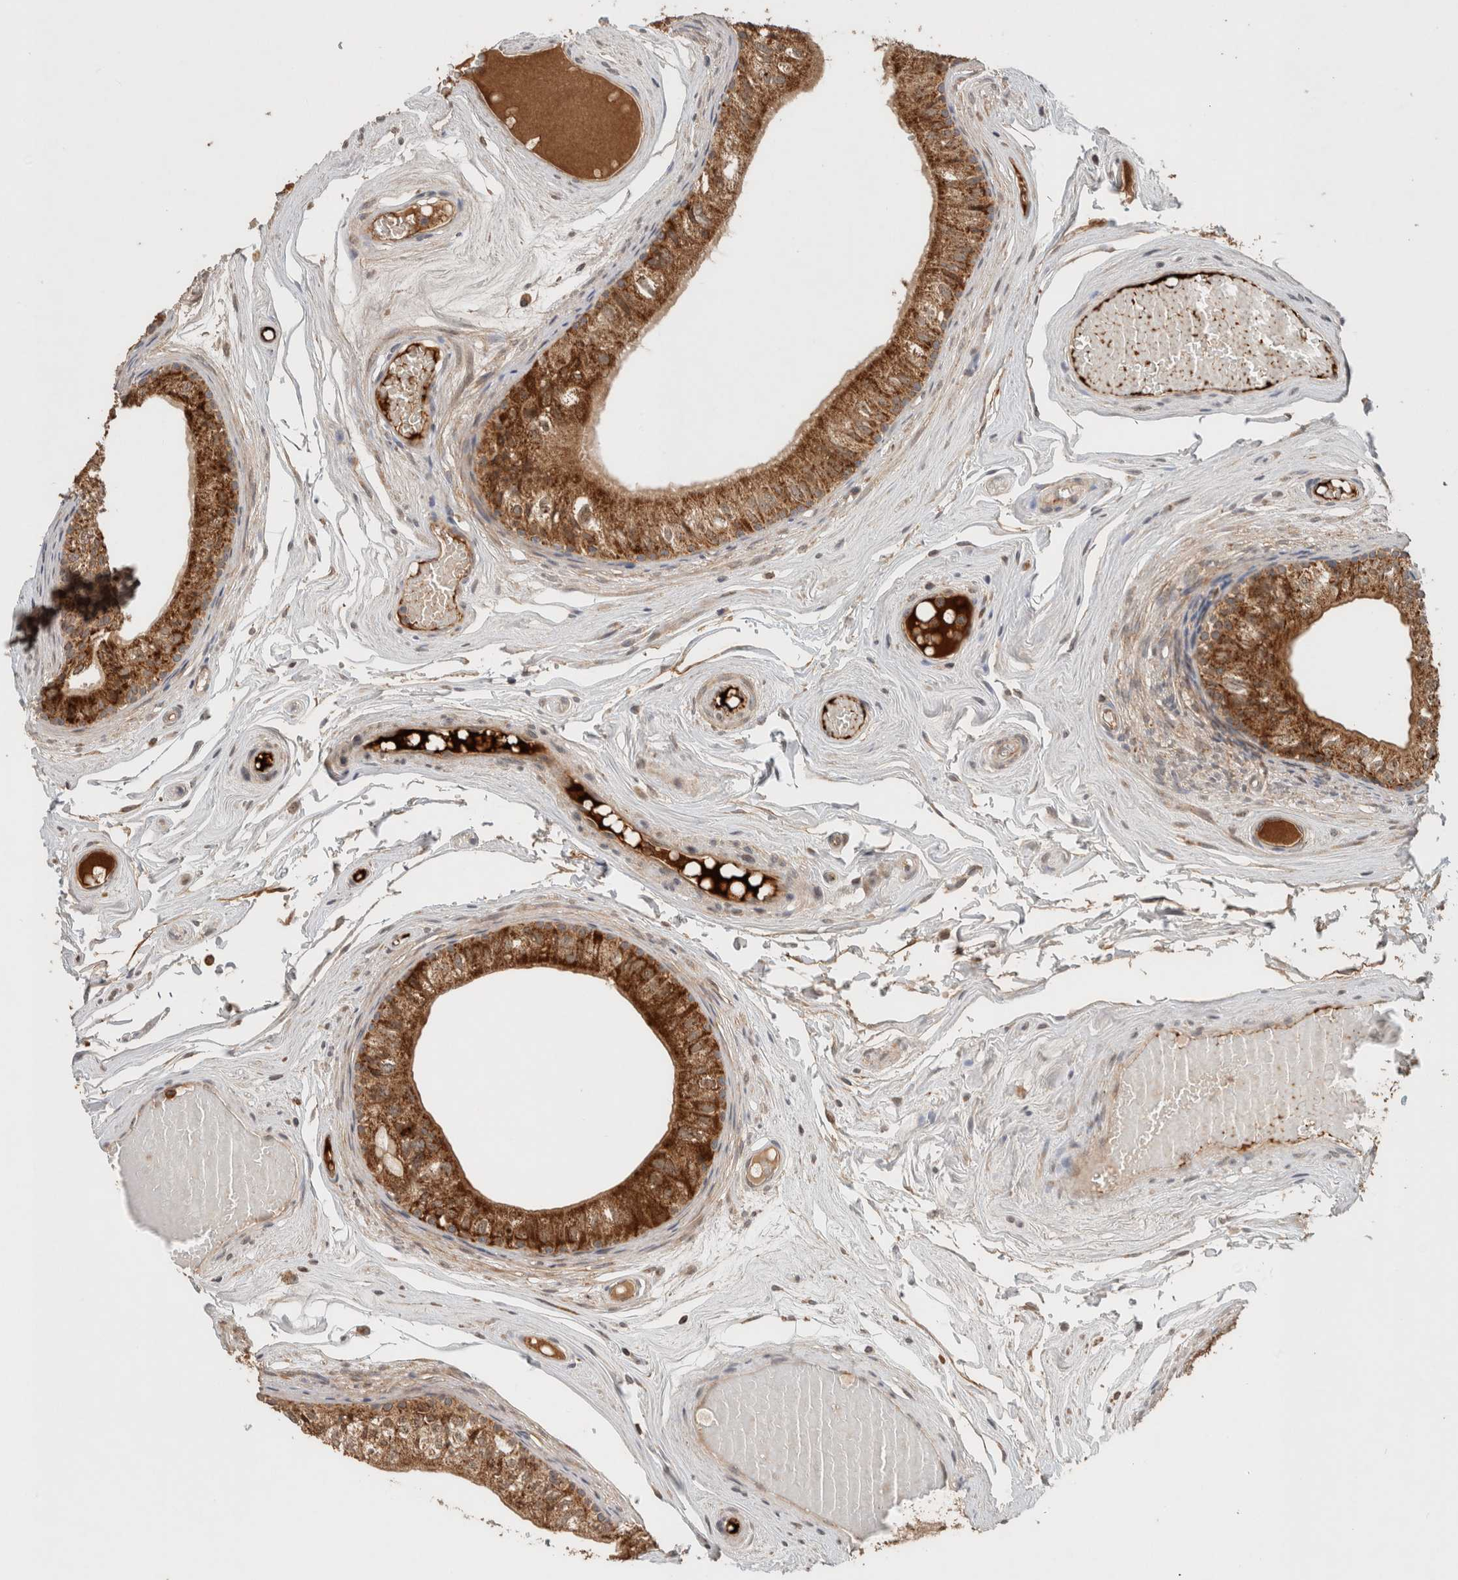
{"staining": {"intensity": "strong", "quantity": ">75%", "location": "cytoplasmic/membranous"}, "tissue": "epididymis", "cell_type": "Glandular cells", "image_type": "normal", "snomed": [{"axis": "morphology", "description": "Normal tissue, NOS"}, {"axis": "topography", "description": "Epididymis"}], "caption": "A high amount of strong cytoplasmic/membranous staining is appreciated in approximately >75% of glandular cells in benign epididymis. The protein of interest is stained brown, and the nuclei are stained in blue (DAB (3,3'-diaminobenzidine) IHC with brightfield microscopy, high magnification).", "gene": "EIF2B3", "patient": {"sex": "male", "age": 79}}